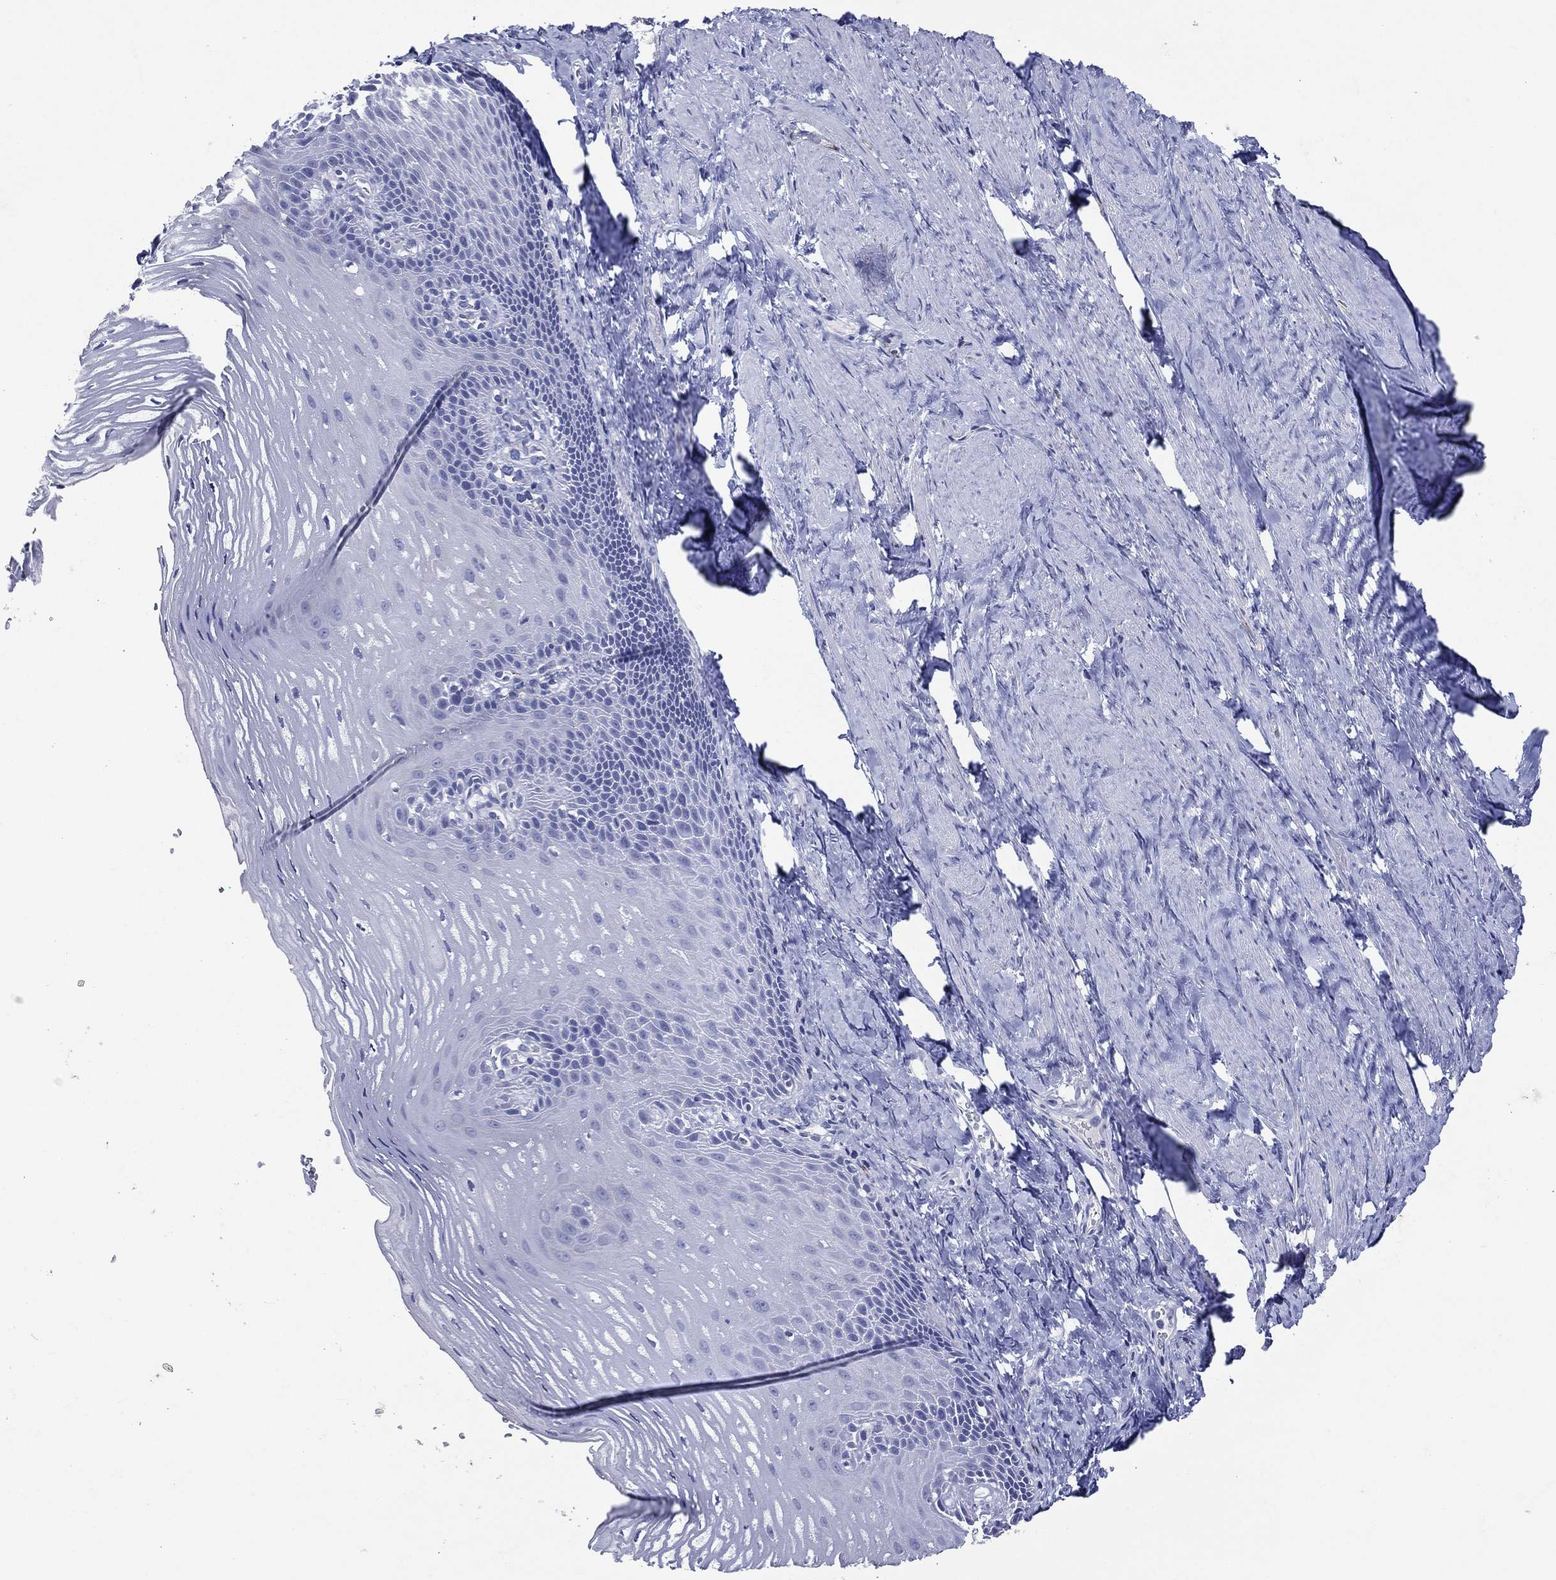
{"staining": {"intensity": "negative", "quantity": "none", "location": "none"}, "tissue": "esophagus", "cell_type": "Squamous epithelial cells", "image_type": "normal", "snomed": [{"axis": "morphology", "description": "Normal tissue, NOS"}, {"axis": "topography", "description": "Esophagus"}], "caption": "Immunohistochemistry (IHC) of normal human esophagus displays no expression in squamous epithelial cells.", "gene": "ACE2", "patient": {"sex": "male", "age": 64}}